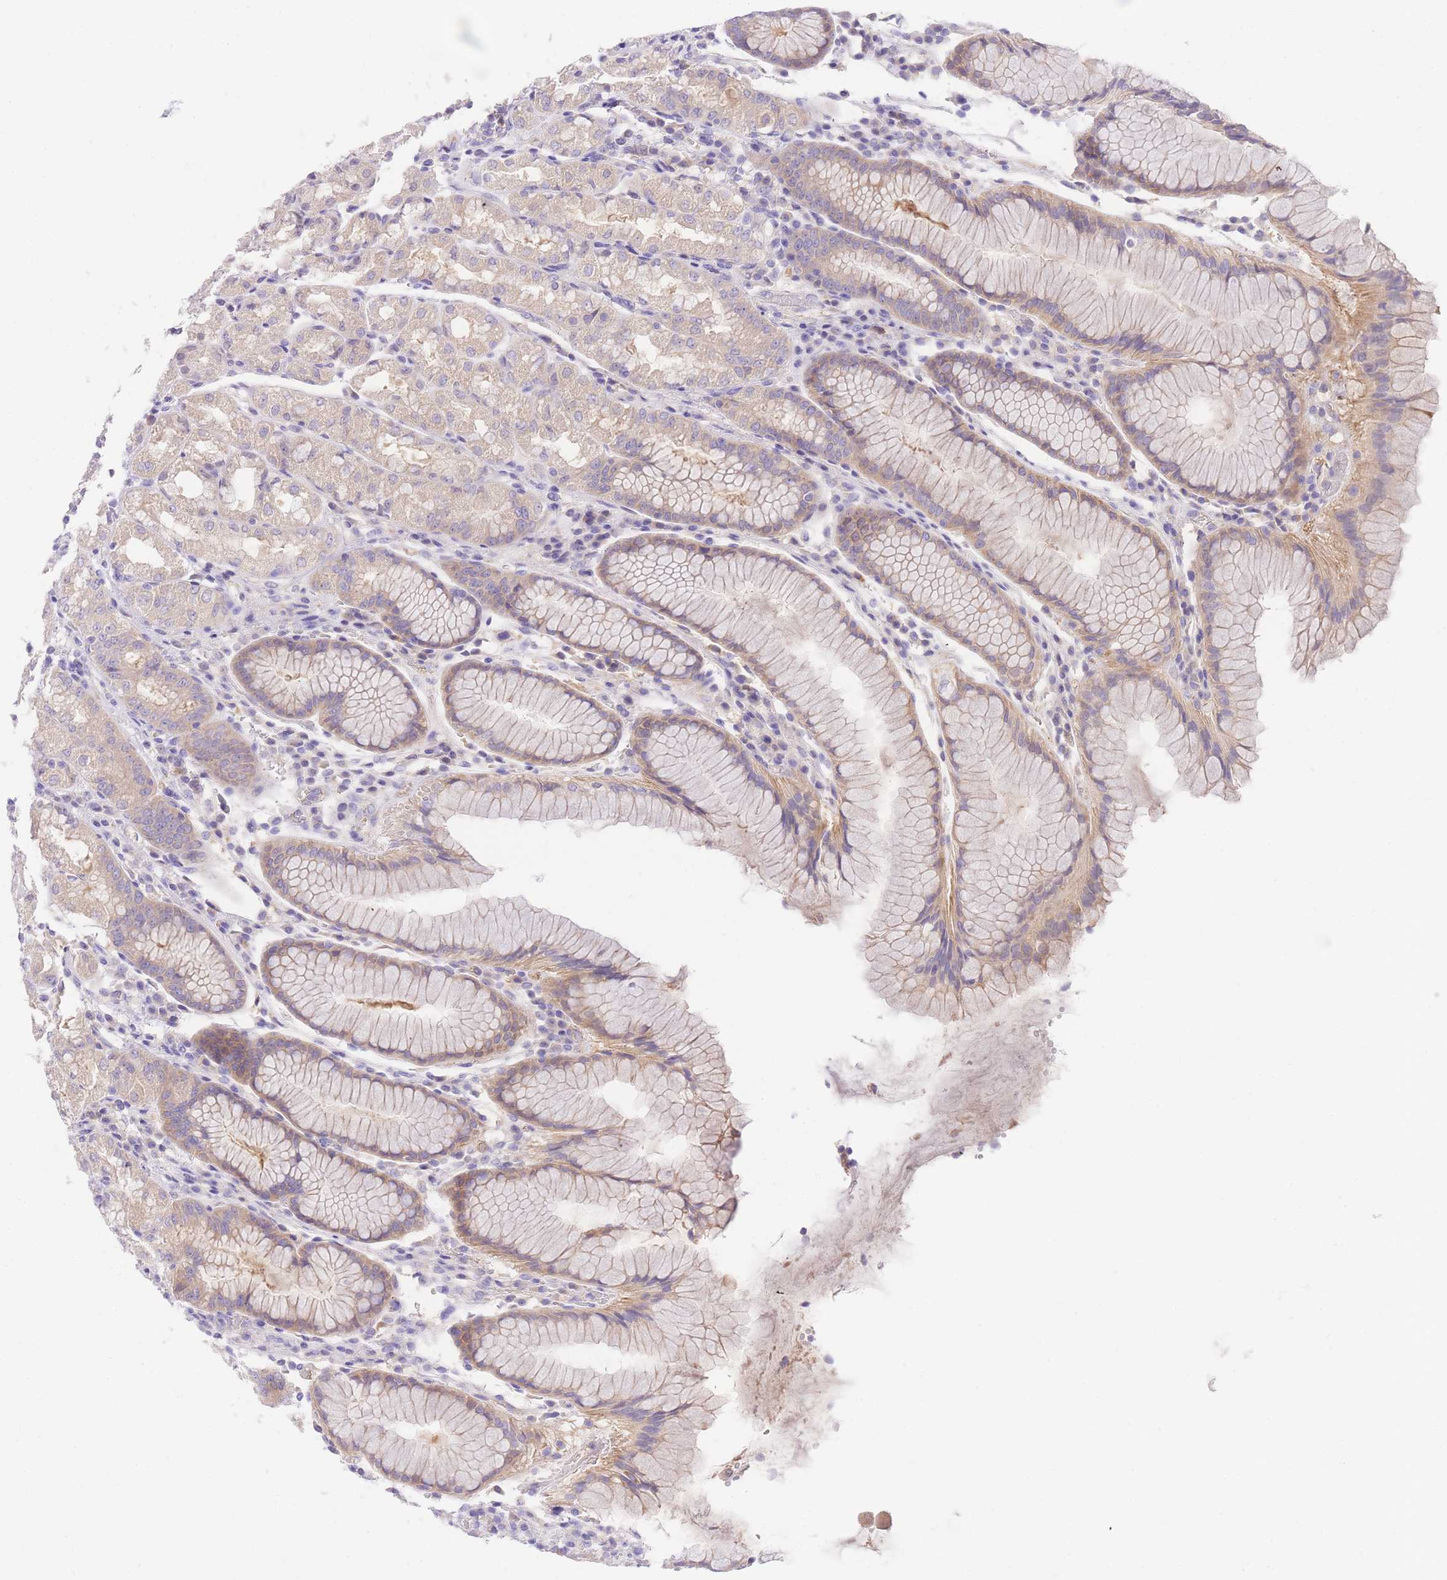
{"staining": {"intensity": "weak", "quantity": "25%-75%", "location": "cytoplasmic/membranous"}, "tissue": "stomach", "cell_type": "Glandular cells", "image_type": "normal", "snomed": [{"axis": "morphology", "description": "Normal tissue, NOS"}, {"axis": "topography", "description": "Stomach, lower"}], "caption": "Stomach was stained to show a protein in brown. There is low levels of weak cytoplasmic/membranous expression in about 25%-75% of glandular cells. Using DAB (3,3'-diaminobenzidine) (brown) and hematoxylin (blue) stains, captured at high magnification using brightfield microscopy.", "gene": "LIPH", "patient": {"sex": "female", "age": 56}}